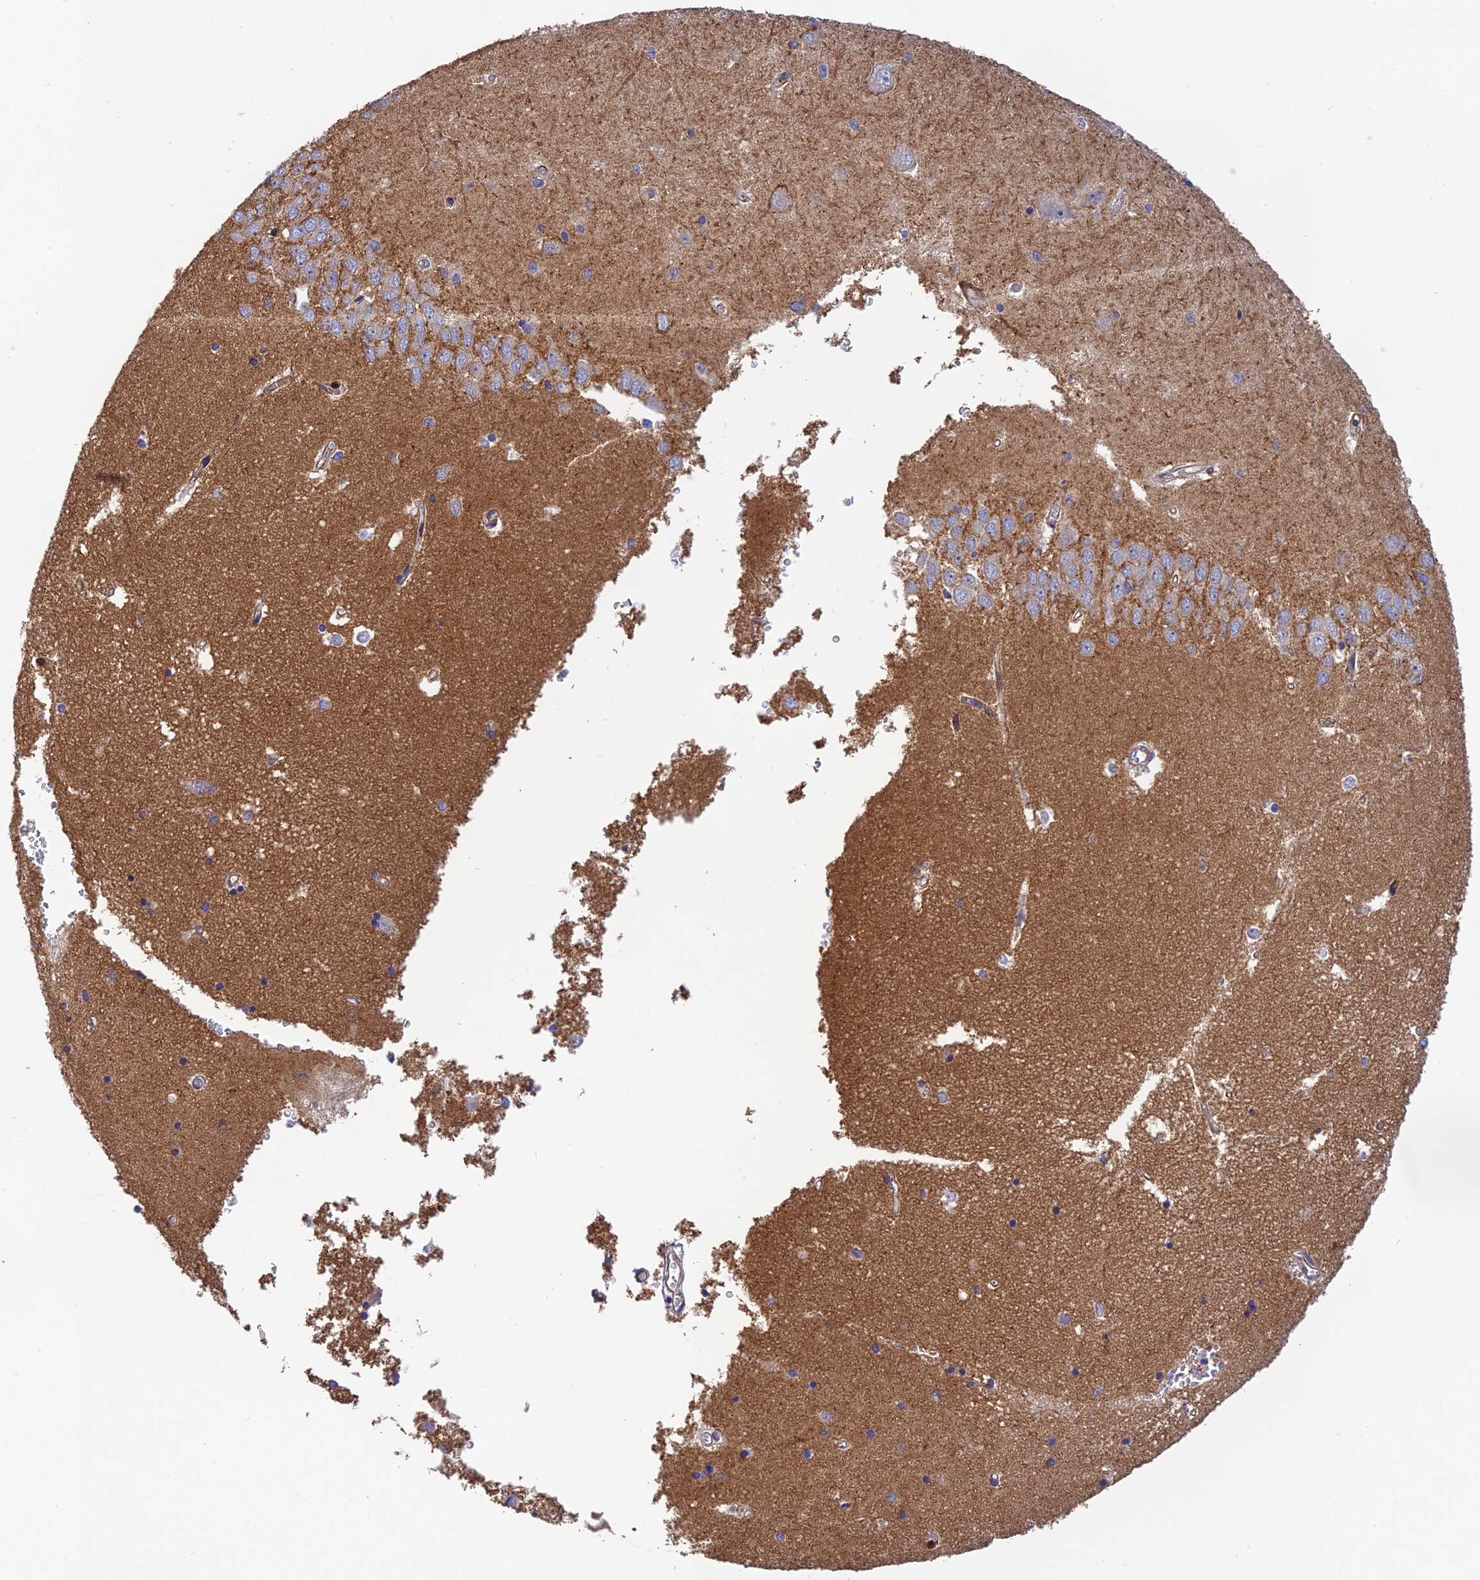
{"staining": {"intensity": "negative", "quantity": "none", "location": "none"}, "tissue": "hippocampus", "cell_type": "Glial cells", "image_type": "normal", "snomed": [{"axis": "morphology", "description": "Normal tissue, NOS"}, {"axis": "topography", "description": "Hippocampus"}], "caption": "The image exhibits no staining of glial cells in benign hippocampus.", "gene": "CPSF4L", "patient": {"sex": "male", "age": 45}}